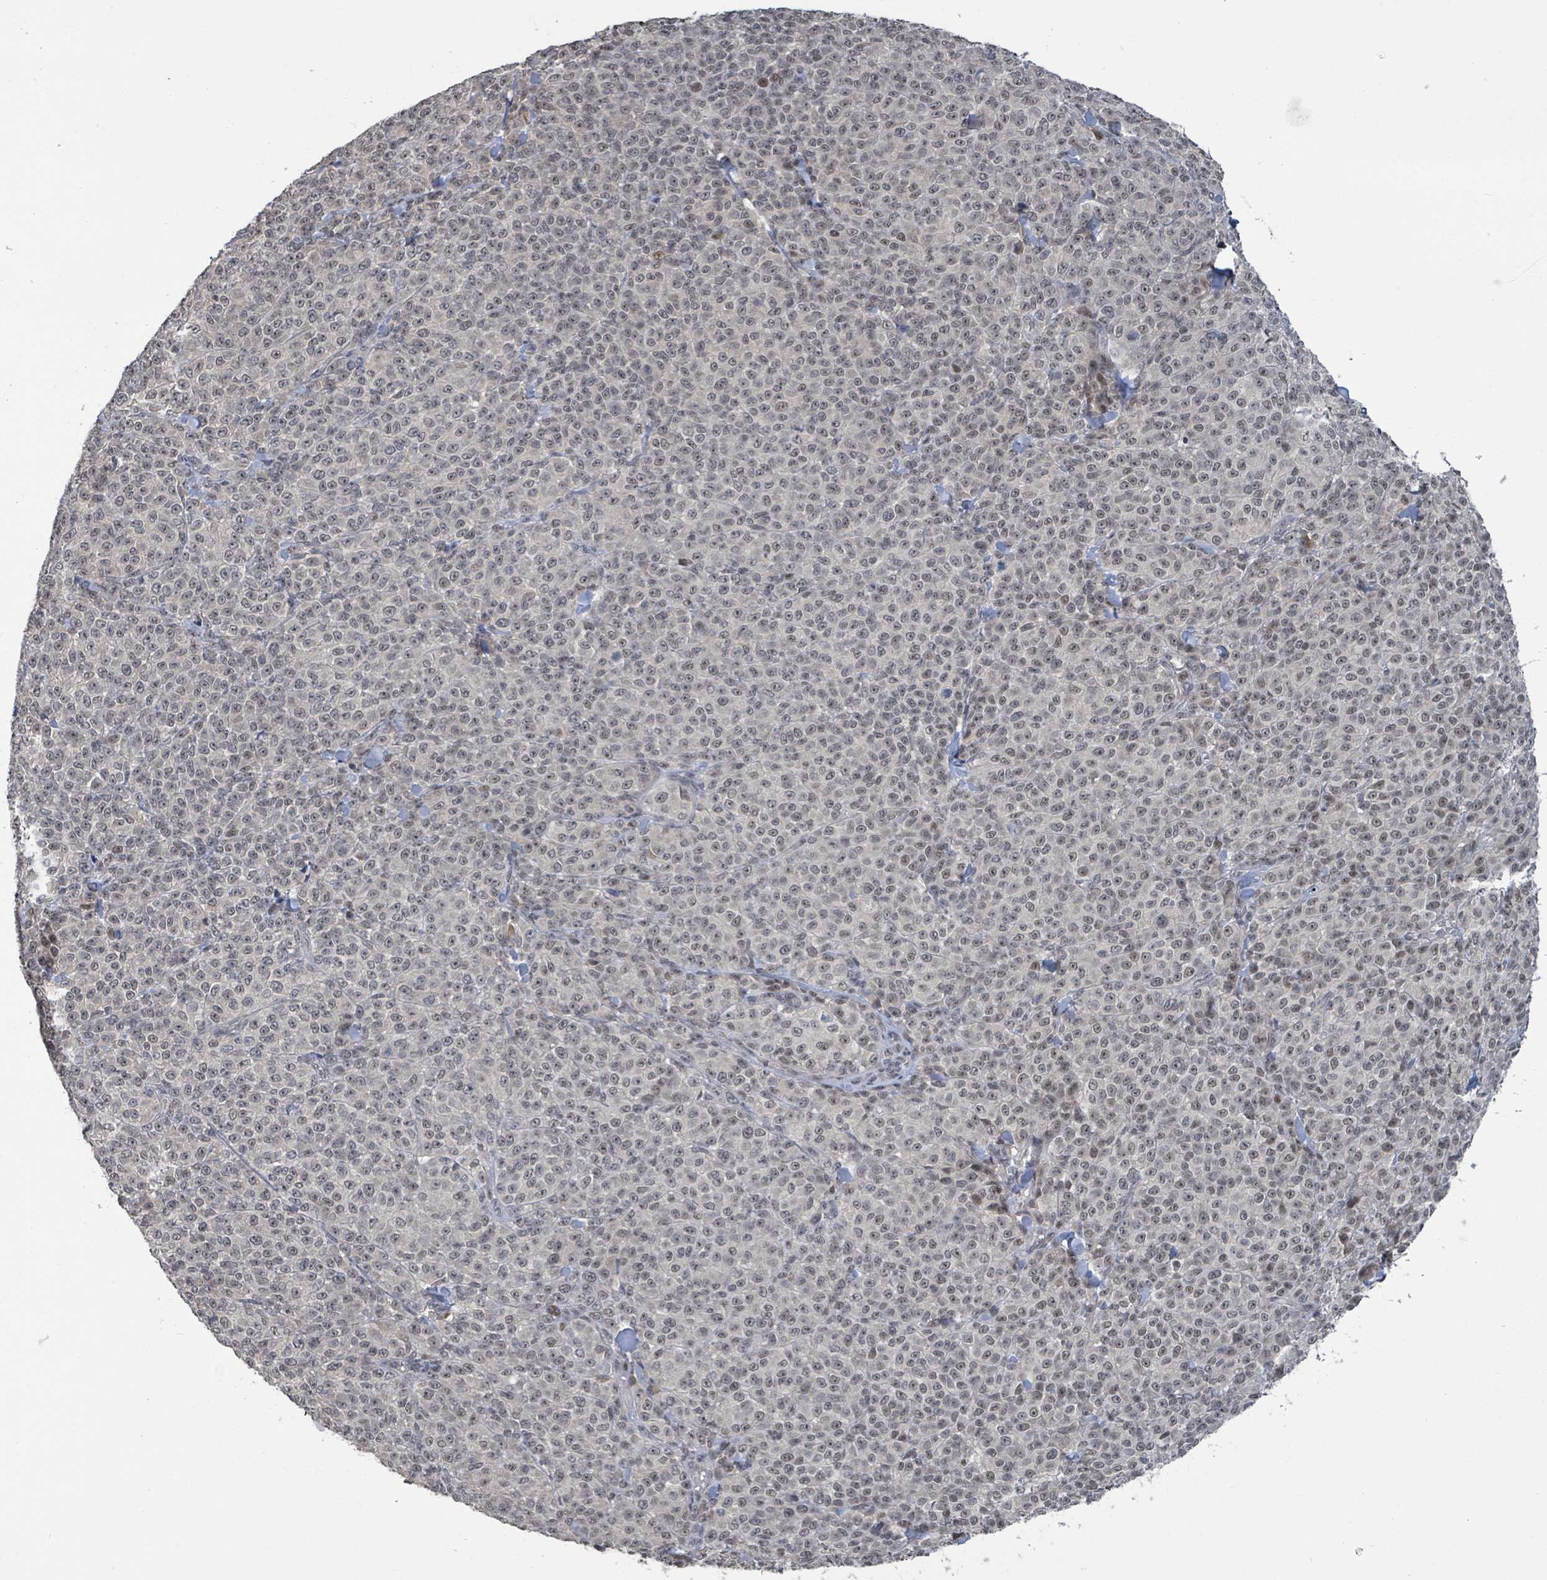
{"staining": {"intensity": "moderate", "quantity": "25%-75%", "location": "nuclear"}, "tissue": "melanoma", "cell_type": "Tumor cells", "image_type": "cancer", "snomed": [{"axis": "morphology", "description": "Normal tissue, NOS"}, {"axis": "morphology", "description": "Malignant melanoma, NOS"}, {"axis": "topography", "description": "Skin"}], "caption": "Tumor cells reveal medium levels of moderate nuclear expression in about 25%-75% of cells in malignant melanoma.", "gene": "ZBTB14", "patient": {"sex": "female", "age": 34}}